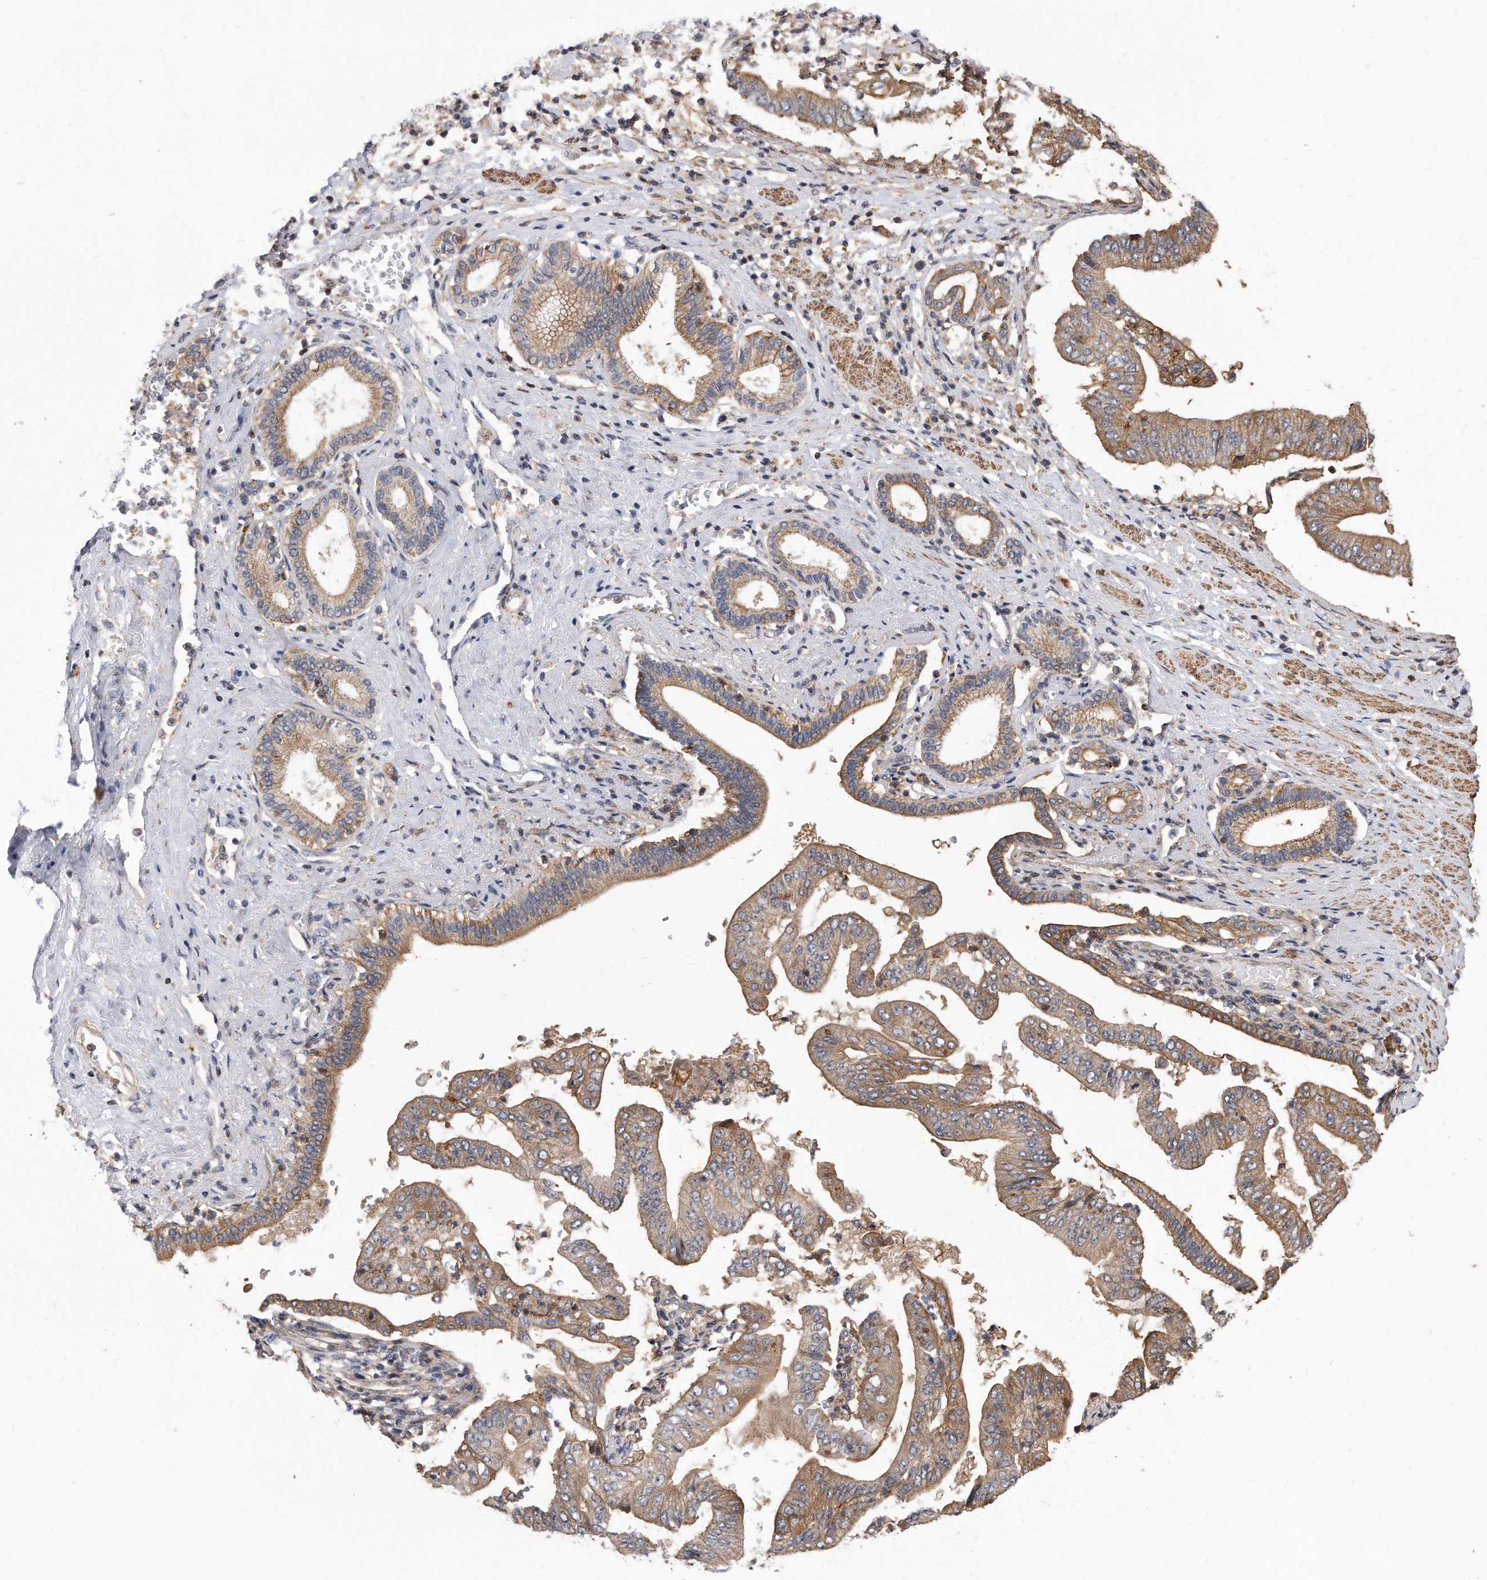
{"staining": {"intensity": "moderate", "quantity": ">75%", "location": "cytoplasmic/membranous"}, "tissue": "pancreatic cancer", "cell_type": "Tumor cells", "image_type": "cancer", "snomed": [{"axis": "morphology", "description": "Adenocarcinoma, NOS"}, {"axis": "topography", "description": "Pancreas"}], "caption": "A micrograph of adenocarcinoma (pancreatic) stained for a protein exhibits moderate cytoplasmic/membranous brown staining in tumor cells.", "gene": "TCP1", "patient": {"sex": "female", "age": 77}}